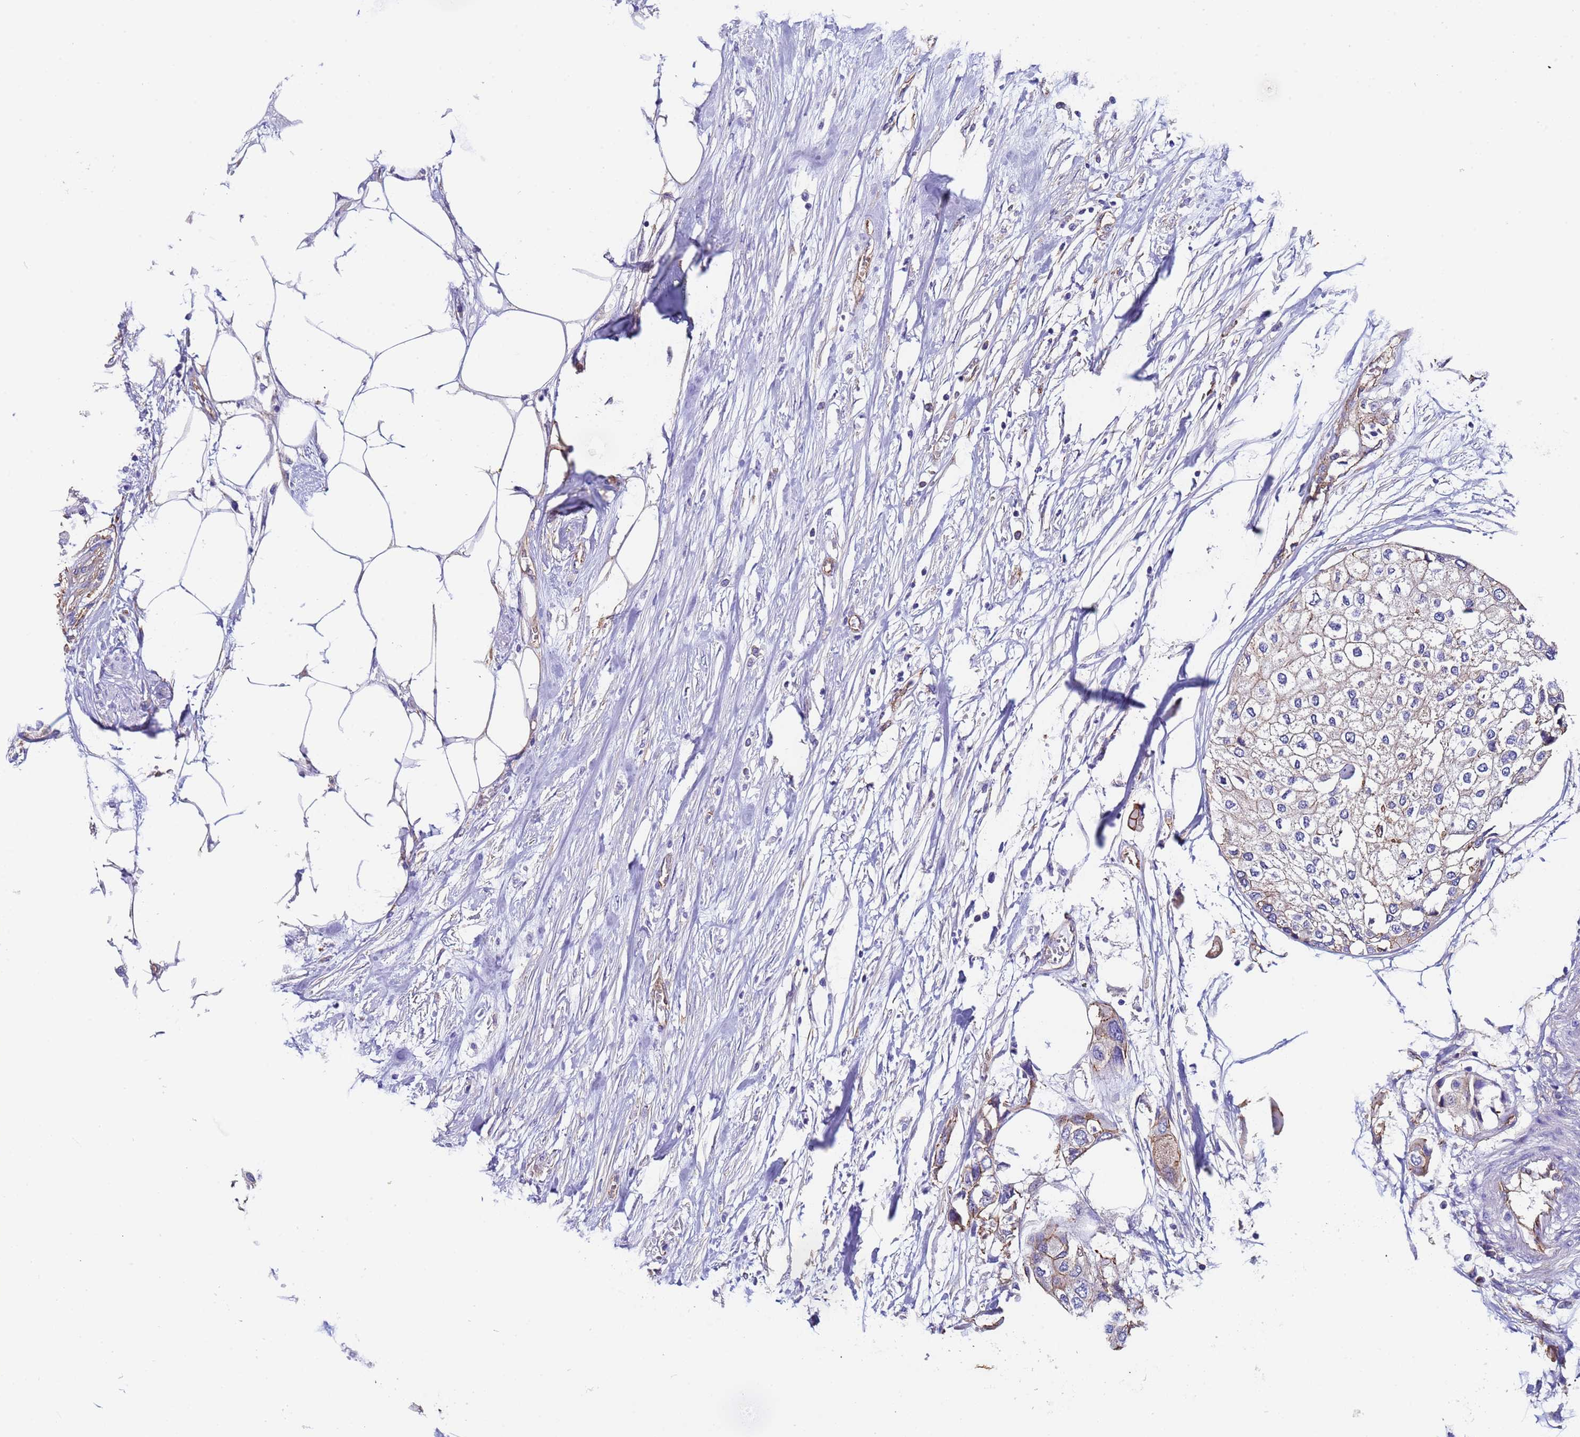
{"staining": {"intensity": "moderate", "quantity": "25%-75%", "location": "cytoplasmic/membranous"}, "tissue": "urothelial cancer", "cell_type": "Tumor cells", "image_type": "cancer", "snomed": [{"axis": "morphology", "description": "Urothelial carcinoma, High grade"}, {"axis": "topography", "description": "Urinary bladder"}], "caption": "Protein expression analysis of human urothelial cancer reveals moderate cytoplasmic/membranous positivity in approximately 25%-75% of tumor cells.", "gene": "ZNF248", "patient": {"sex": "male", "age": 64}}